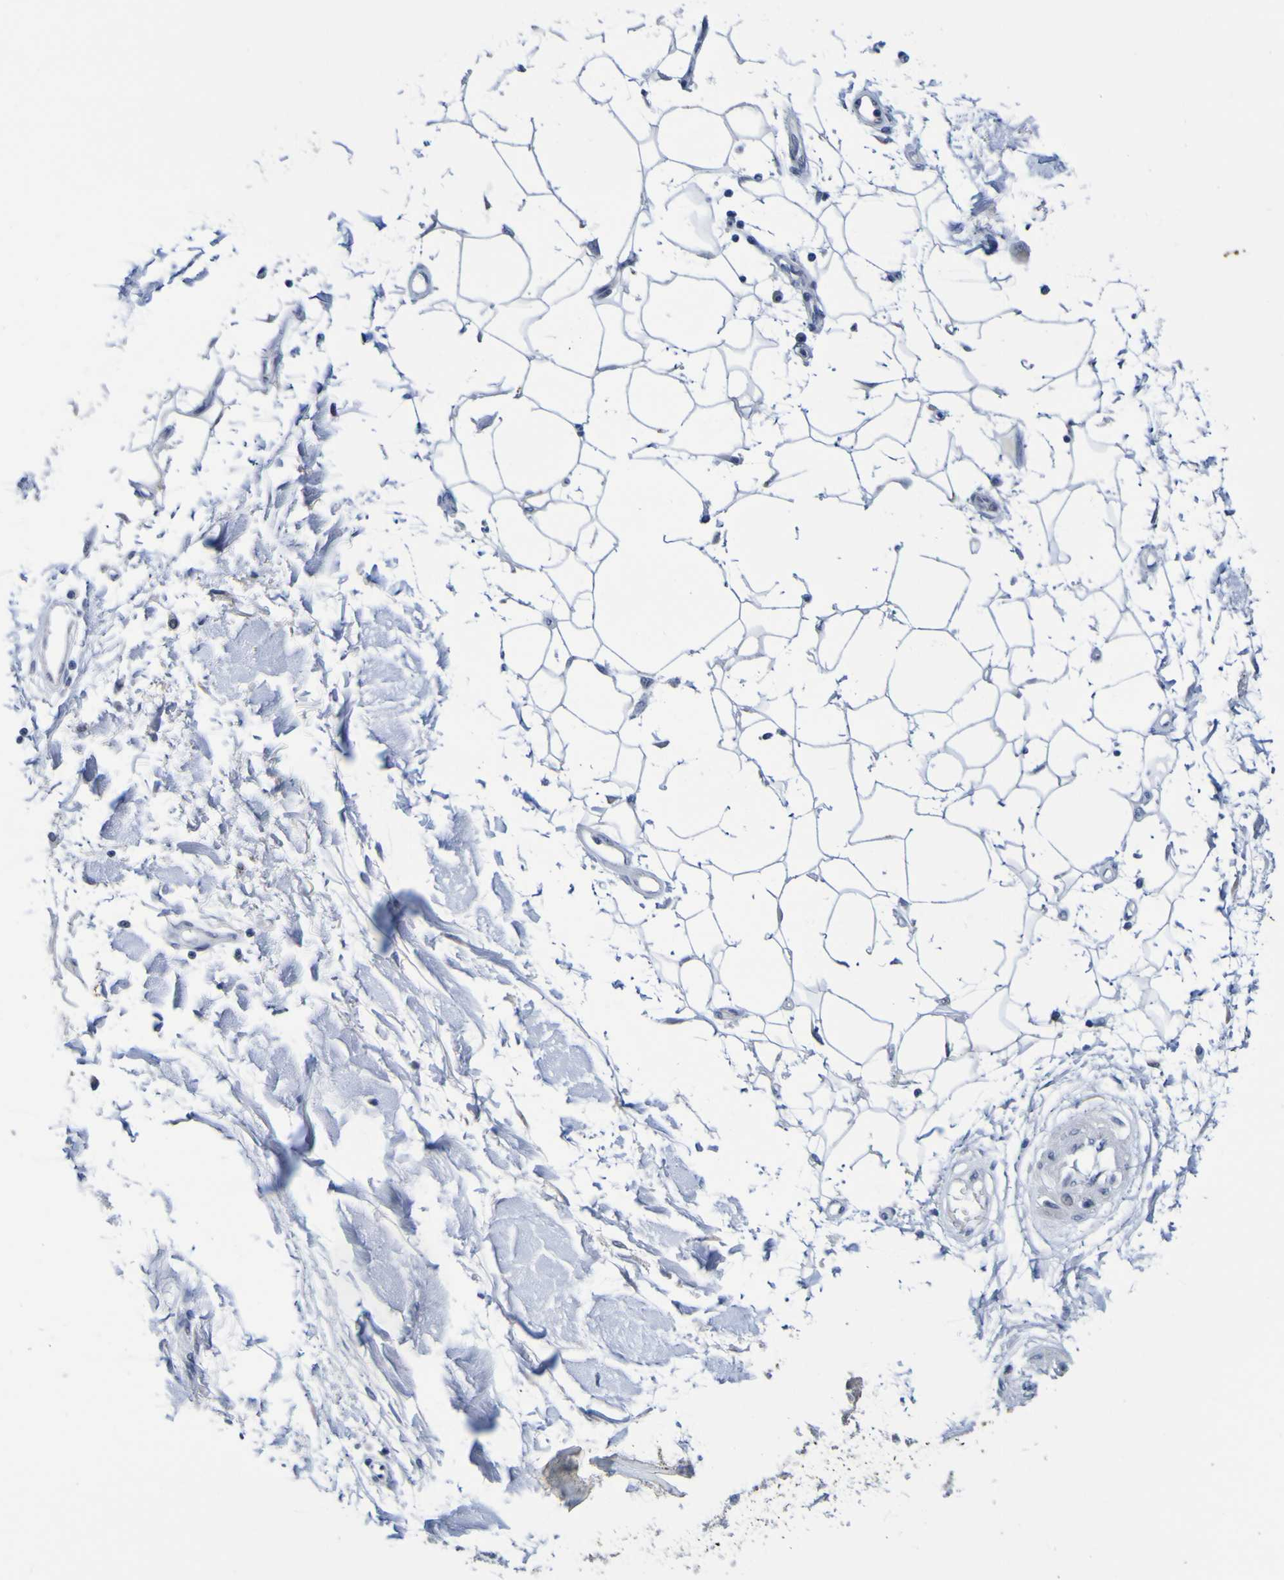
{"staining": {"intensity": "negative", "quantity": "none", "location": "none"}, "tissue": "adipose tissue", "cell_type": "Adipocytes", "image_type": "normal", "snomed": [{"axis": "morphology", "description": "Squamous cell carcinoma, NOS"}, {"axis": "topography", "description": "Skin"}], "caption": "Micrograph shows no significant protein expression in adipocytes of unremarkable adipose tissue. (Stains: DAB immunohistochemistry with hematoxylin counter stain, Microscopy: brightfield microscopy at high magnification).", "gene": "VMA21", "patient": {"sex": "male", "age": 83}}